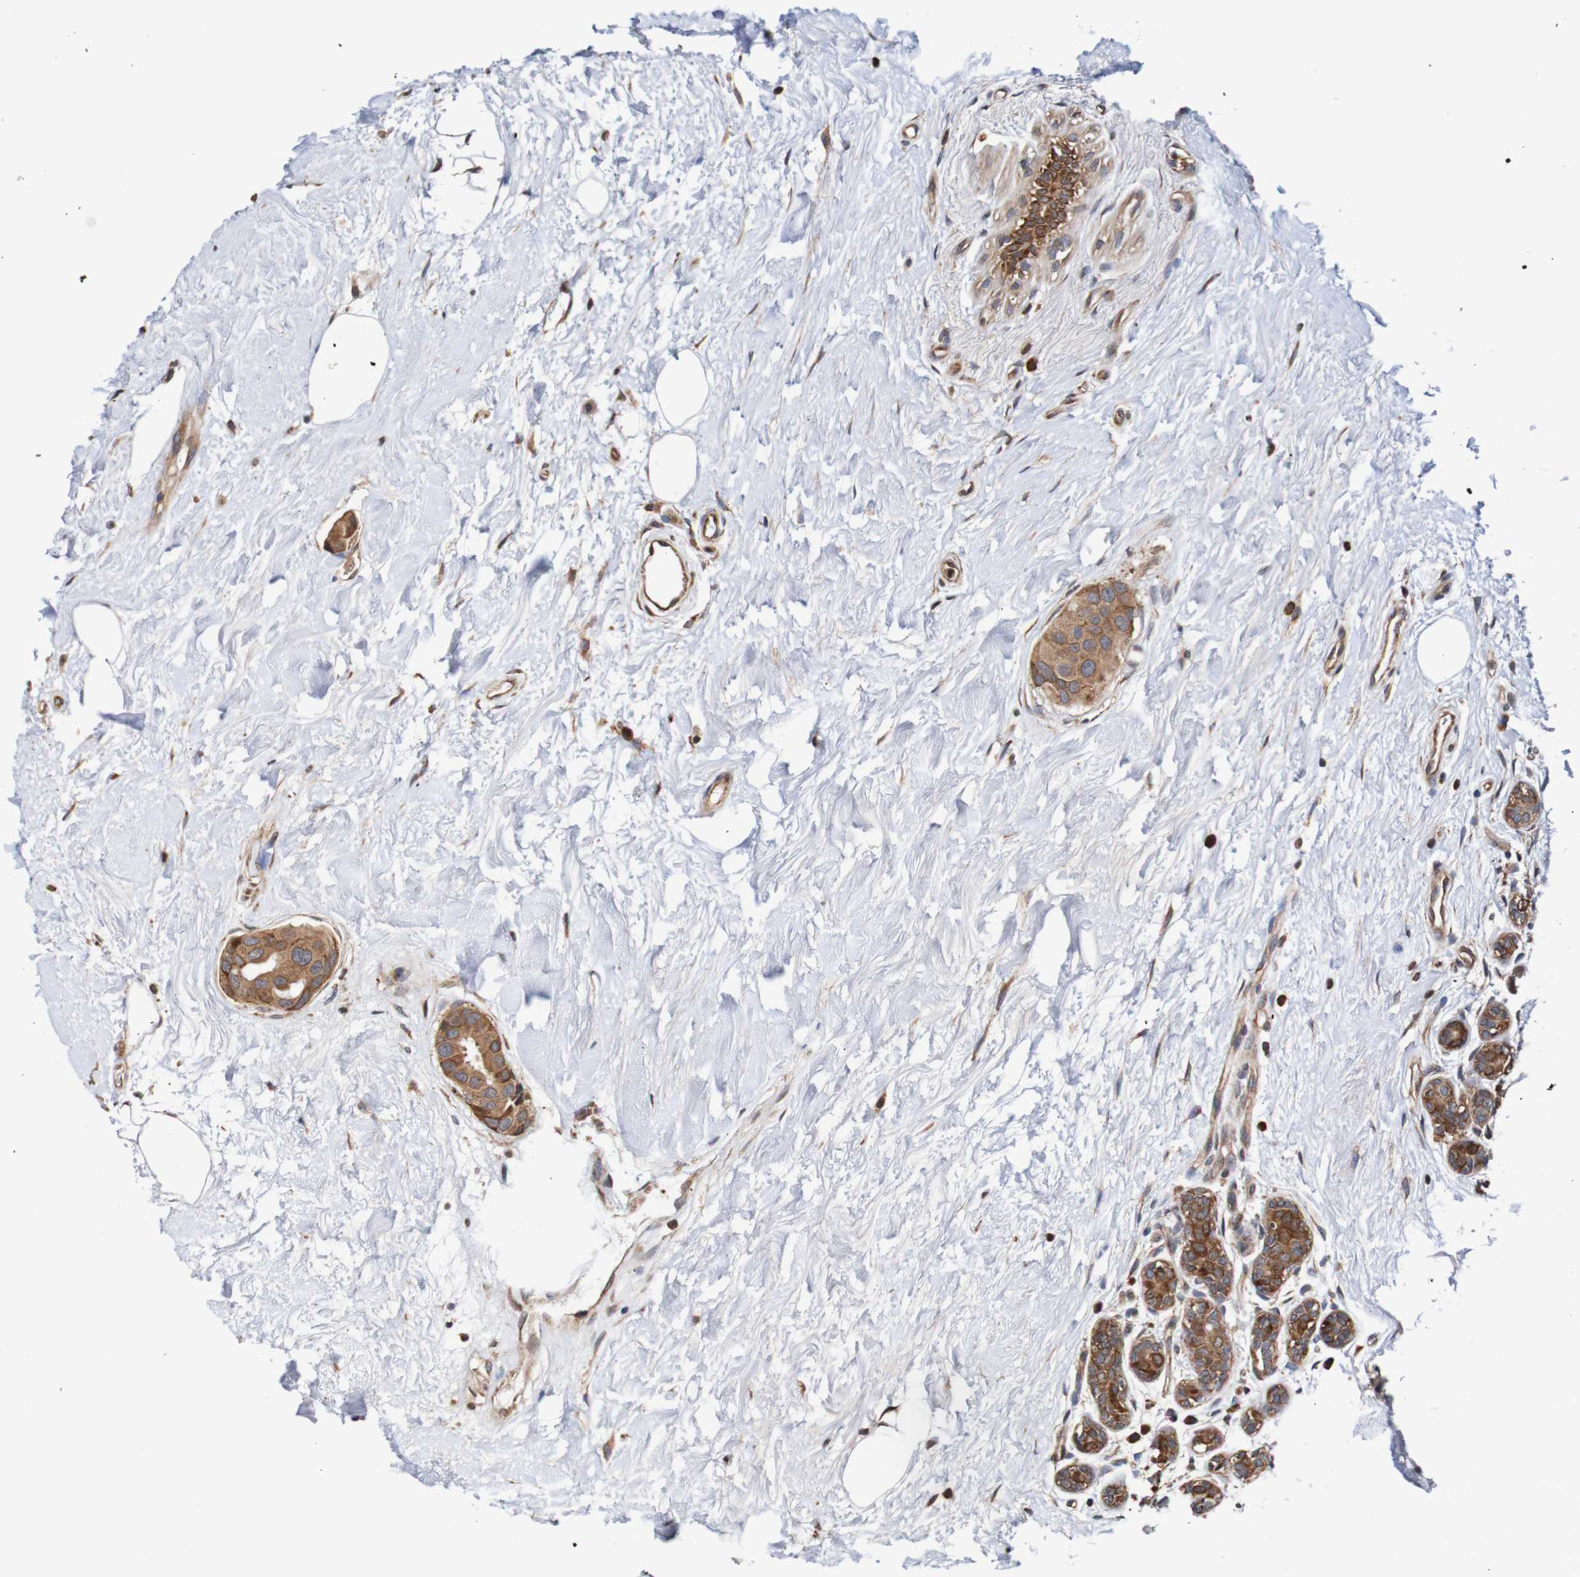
{"staining": {"intensity": "moderate", "quantity": ">75%", "location": "cytoplasmic/membranous"}, "tissue": "breast cancer", "cell_type": "Tumor cells", "image_type": "cancer", "snomed": [{"axis": "morphology", "description": "Normal tissue, NOS"}, {"axis": "morphology", "description": "Duct carcinoma"}, {"axis": "topography", "description": "Breast"}], "caption": "Protein expression analysis of human breast intraductal carcinoma reveals moderate cytoplasmic/membranous staining in approximately >75% of tumor cells.", "gene": "AXIN1", "patient": {"sex": "female", "age": 39}}